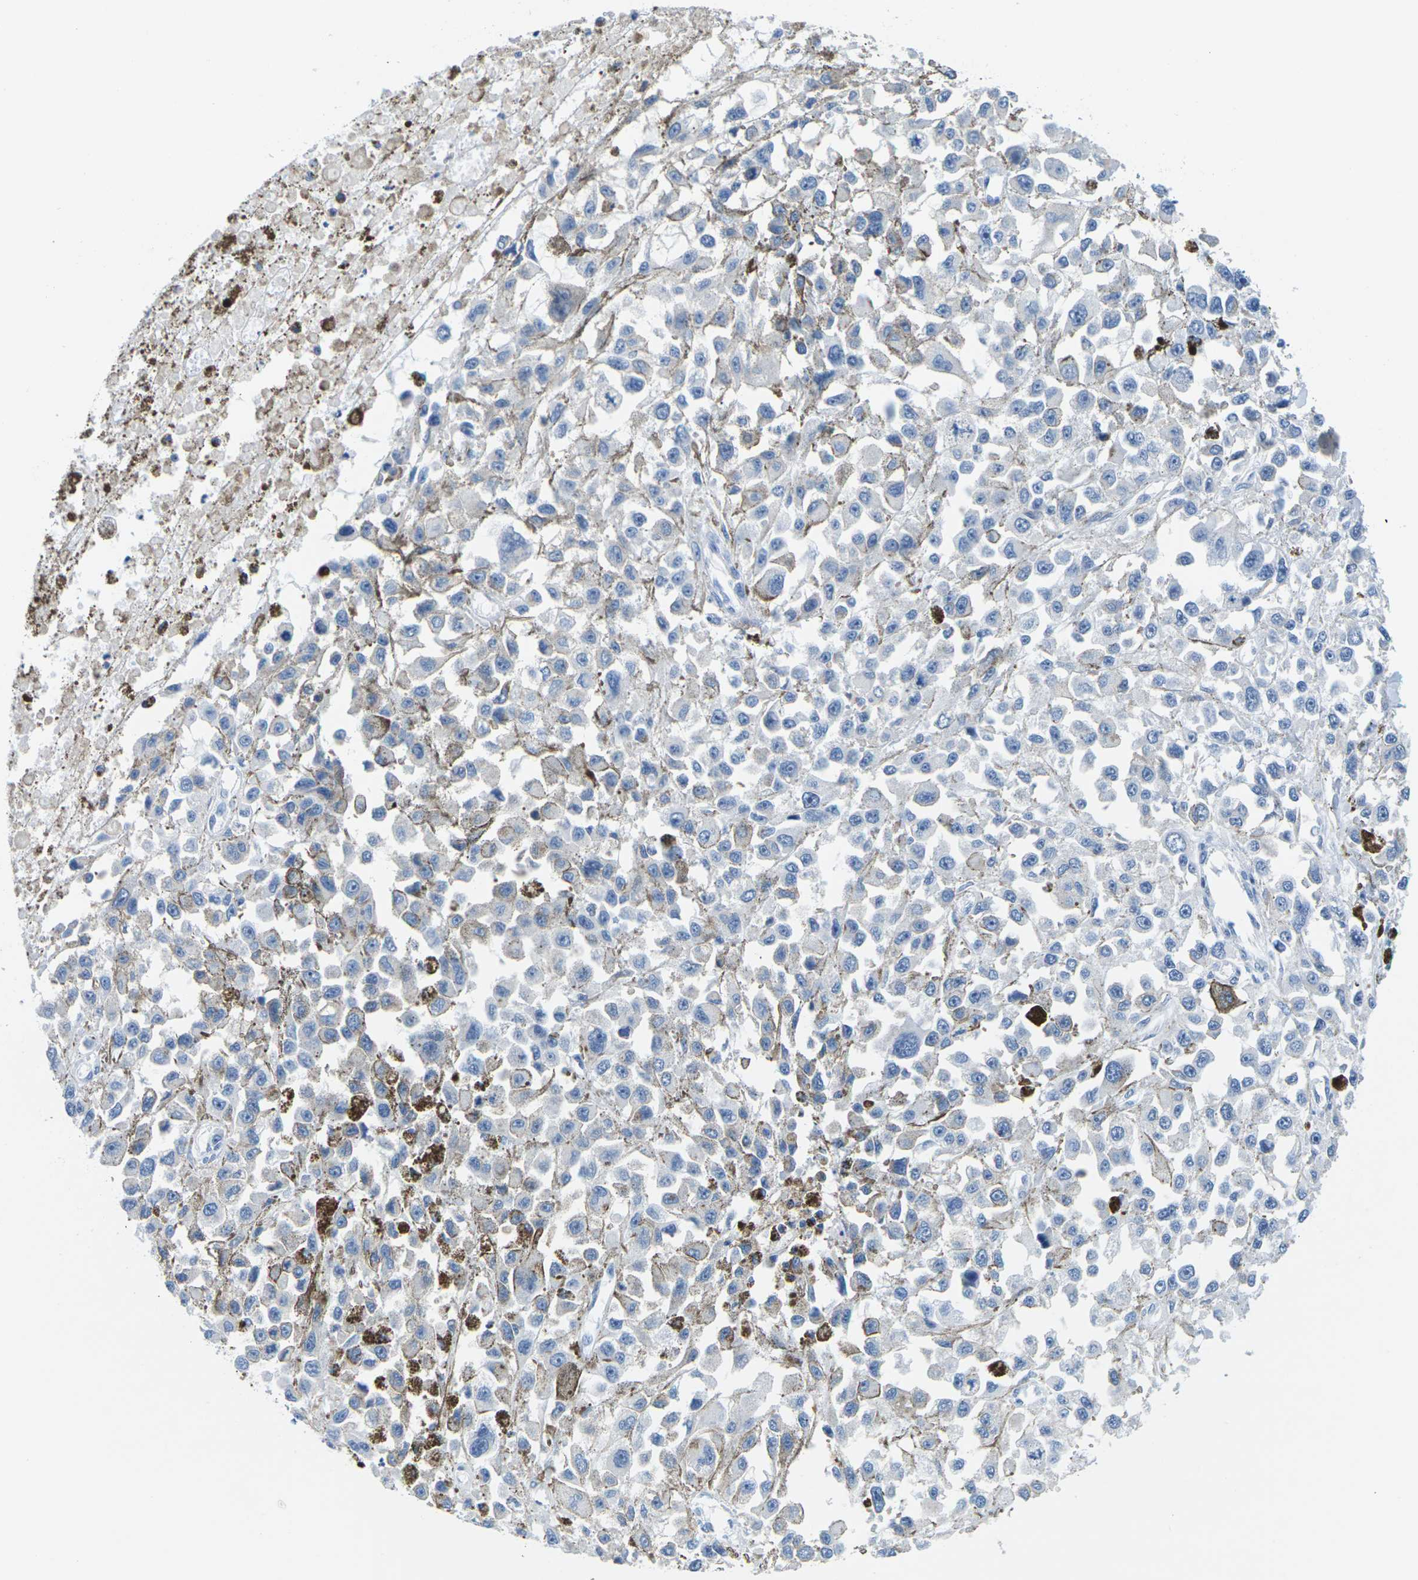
{"staining": {"intensity": "negative", "quantity": "none", "location": "none"}, "tissue": "melanoma", "cell_type": "Tumor cells", "image_type": "cancer", "snomed": [{"axis": "morphology", "description": "Malignant melanoma, Metastatic site"}, {"axis": "topography", "description": "Lymph node"}], "caption": "Protein analysis of malignant melanoma (metastatic site) shows no significant staining in tumor cells. The staining is performed using DAB (3,3'-diaminobenzidine) brown chromogen with nuclei counter-stained in using hematoxylin.", "gene": "SLC12A1", "patient": {"sex": "male", "age": 59}}